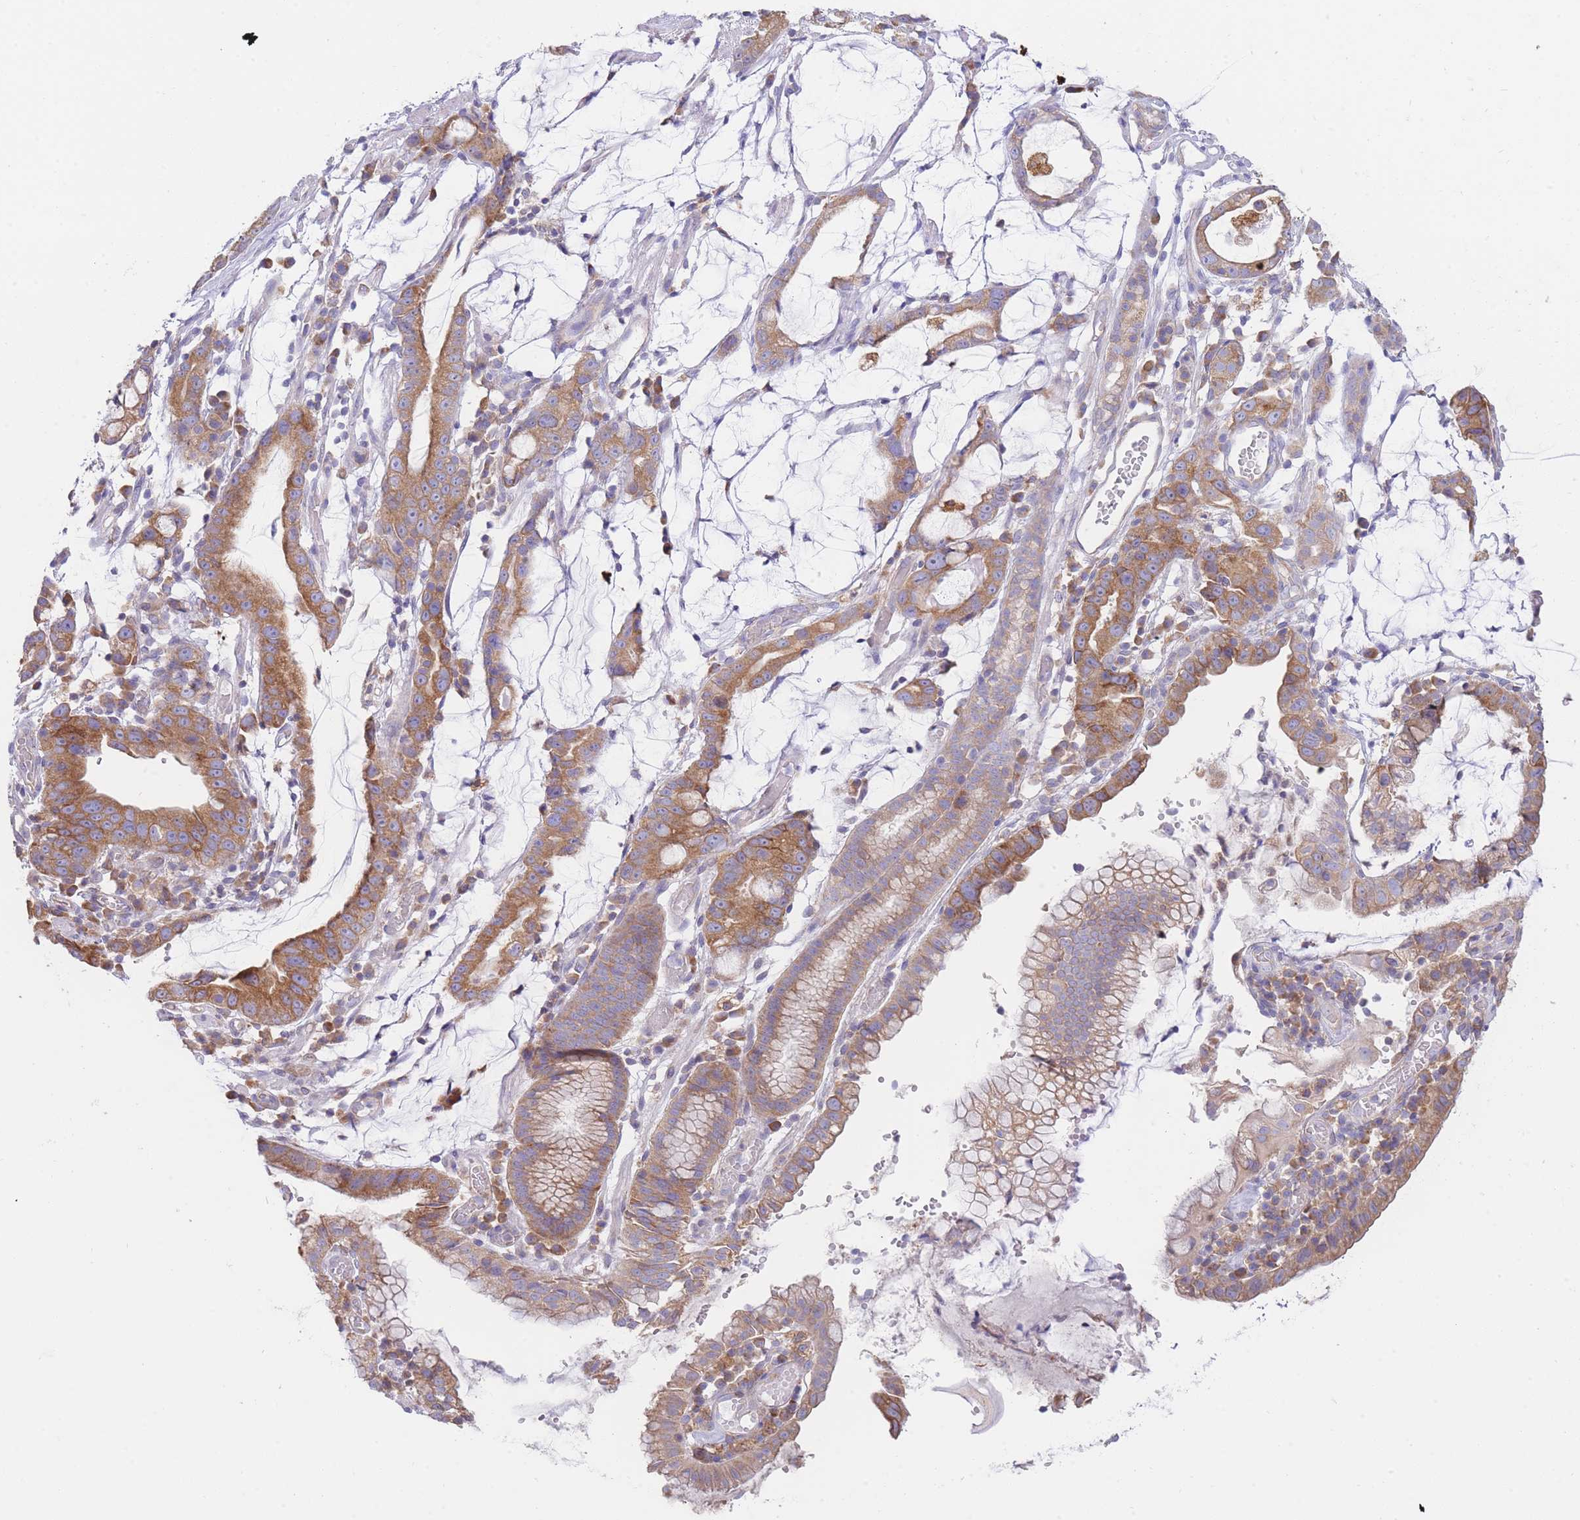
{"staining": {"intensity": "moderate", "quantity": ">75%", "location": "cytoplasmic/membranous"}, "tissue": "stomach cancer", "cell_type": "Tumor cells", "image_type": "cancer", "snomed": [{"axis": "morphology", "description": "Adenocarcinoma, NOS"}, {"axis": "topography", "description": "Stomach"}], "caption": "There is medium levels of moderate cytoplasmic/membranous staining in tumor cells of stomach cancer, as demonstrated by immunohistochemical staining (brown color).", "gene": "SH2B2", "patient": {"sex": "male", "age": 55}}